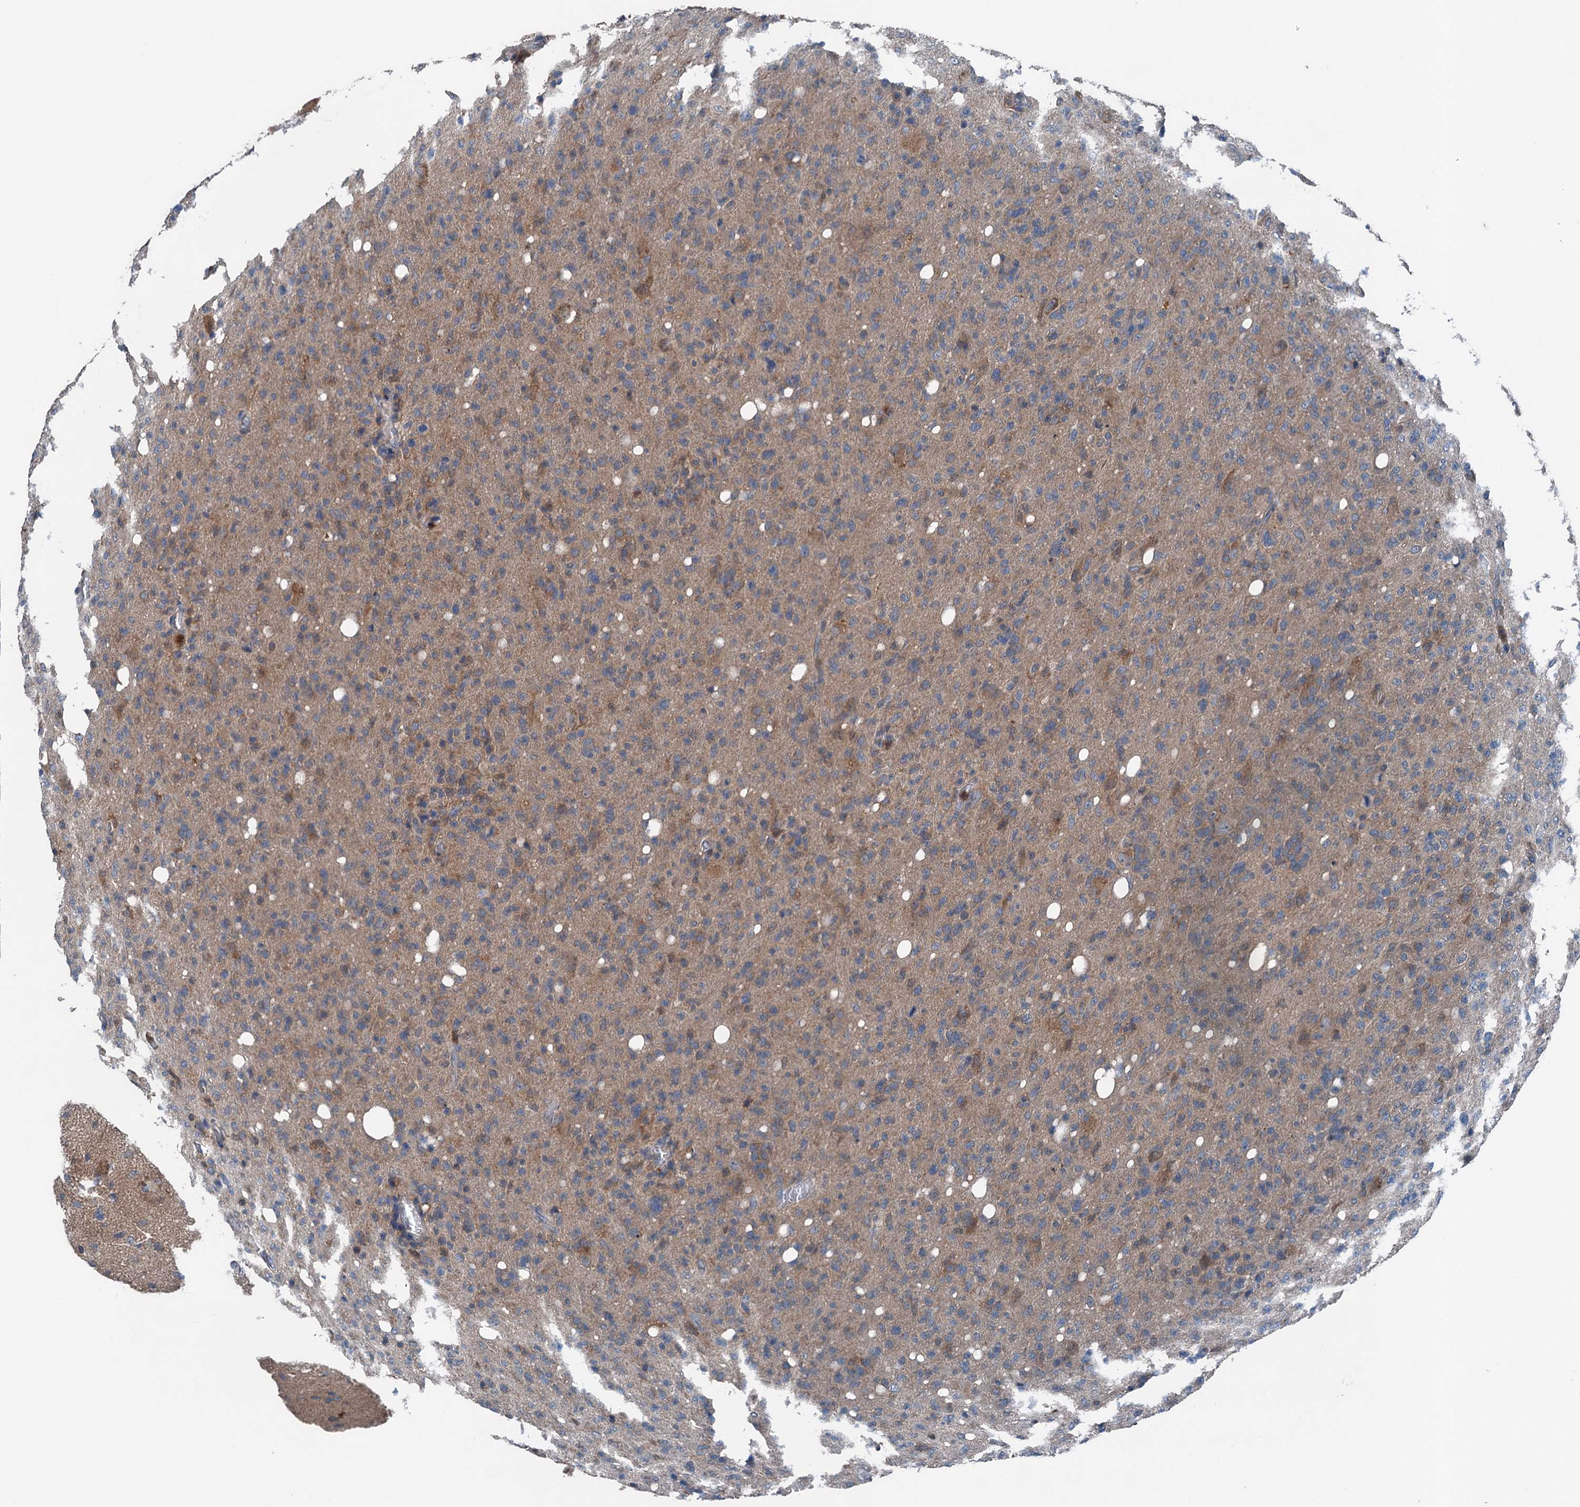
{"staining": {"intensity": "weak", "quantity": ">75%", "location": "cytoplasmic/membranous"}, "tissue": "glioma", "cell_type": "Tumor cells", "image_type": "cancer", "snomed": [{"axis": "morphology", "description": "Glioma, malignant, High grade"}, {"axis": "topography", "description": "Brain"}], "caption": "This is a photomicrograph of IHC staining of glioma, which shows weak expression in the cytoplasmic/membranous of tumor cells.", "gene": "PDSS1", "patient": {"sex": "female", "age": 57}}